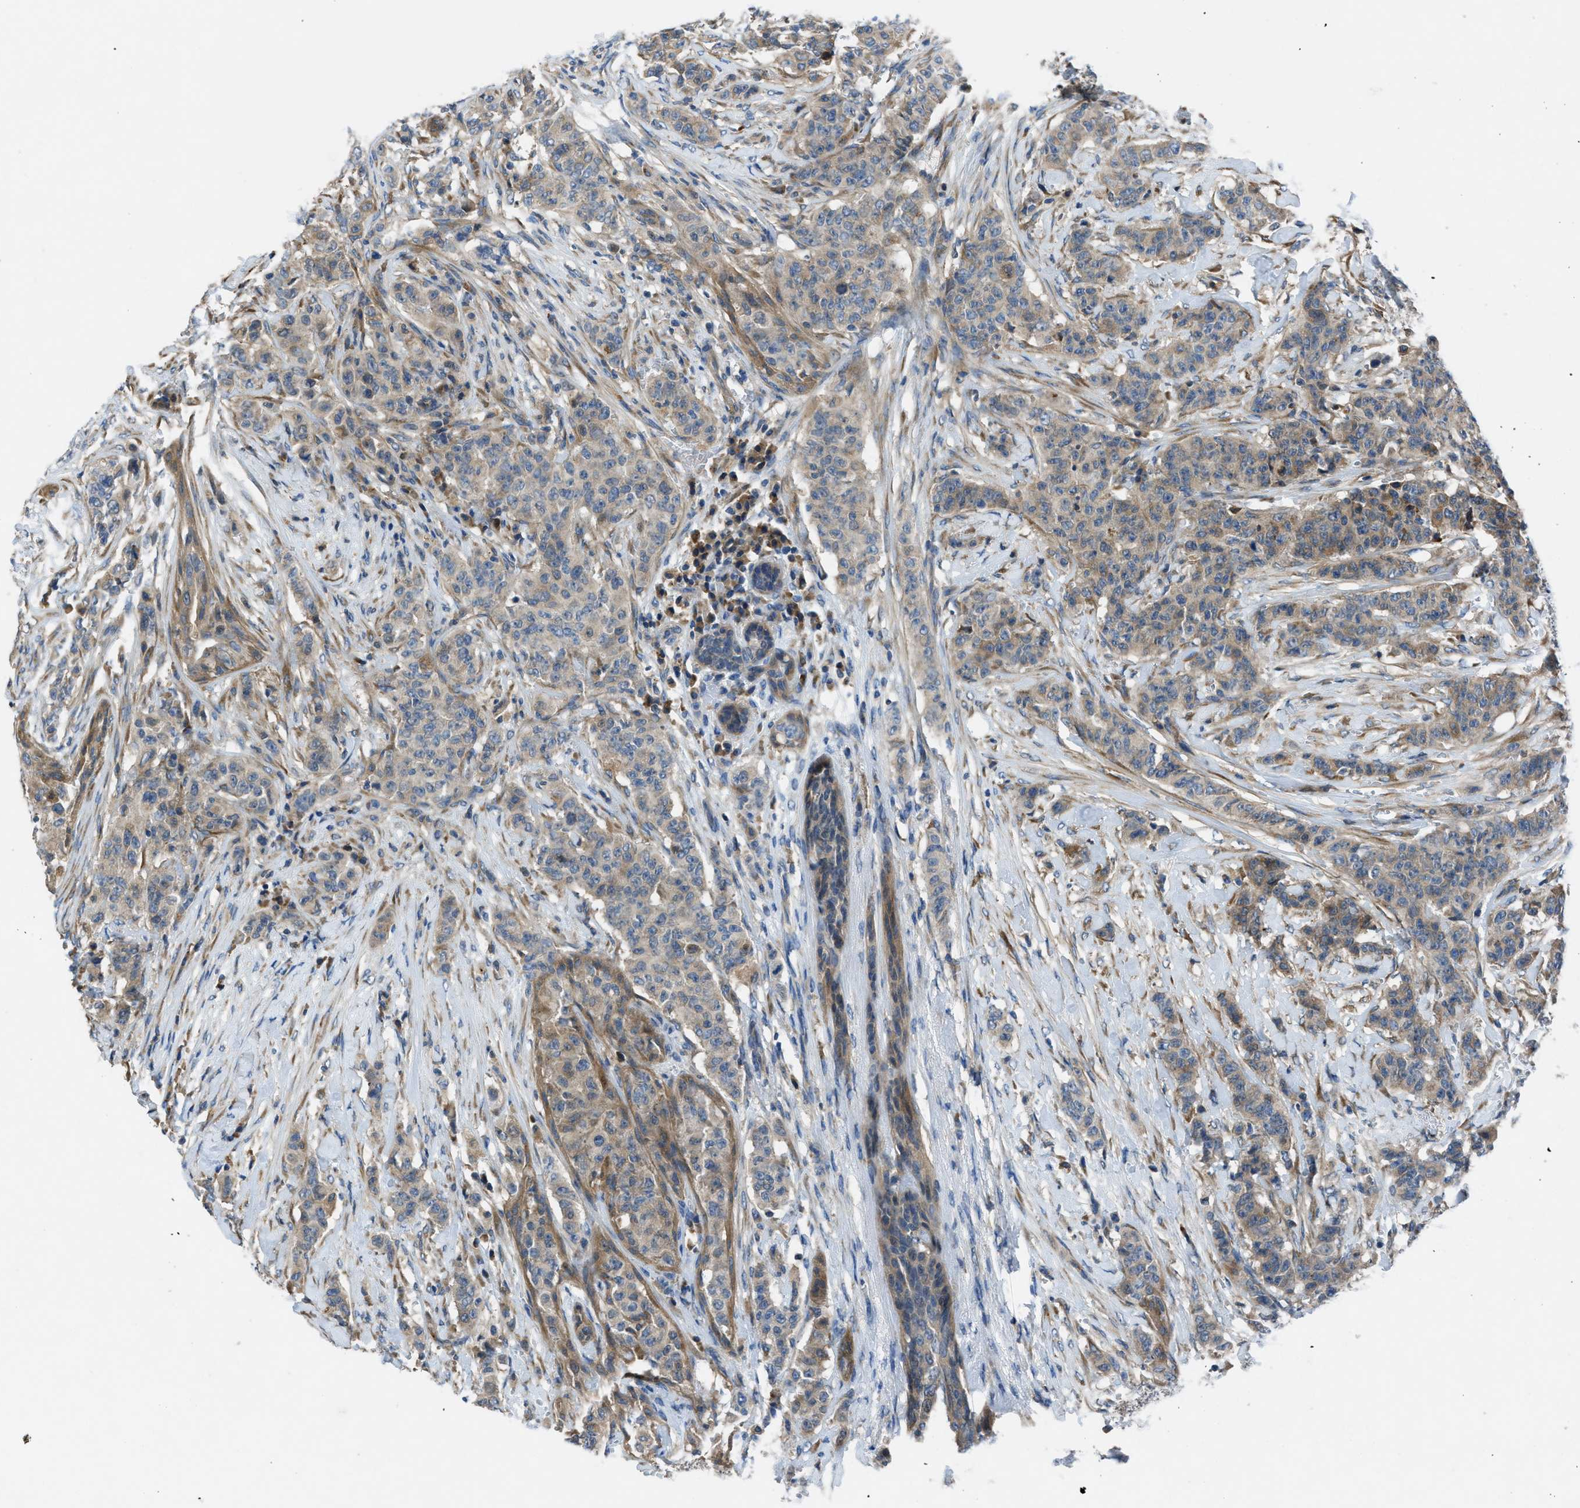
{"staining": {"intensity": "weak", "quantity": ">75%", "location": "cytoplasmic/membranous"}, "tissue": "breast cancer", "cell_type": "Tumor cells", "image_type": "cancer", "snomed": [{"axis": "morphology", "description": "Normal tissue, NOS"}, {"axis": "morphology", "description": "Duct carcinoma"}, {"axis": "topography", "description": "Breast"}], "caption": "Protein expression analysis of human breast intraductal carcinoma reveals weak cytoplasmic/membranous staining in approximately >75% of tumor cells.", "gene": "MAP3K20", "patient": {"sex": "female", "age": 40}}